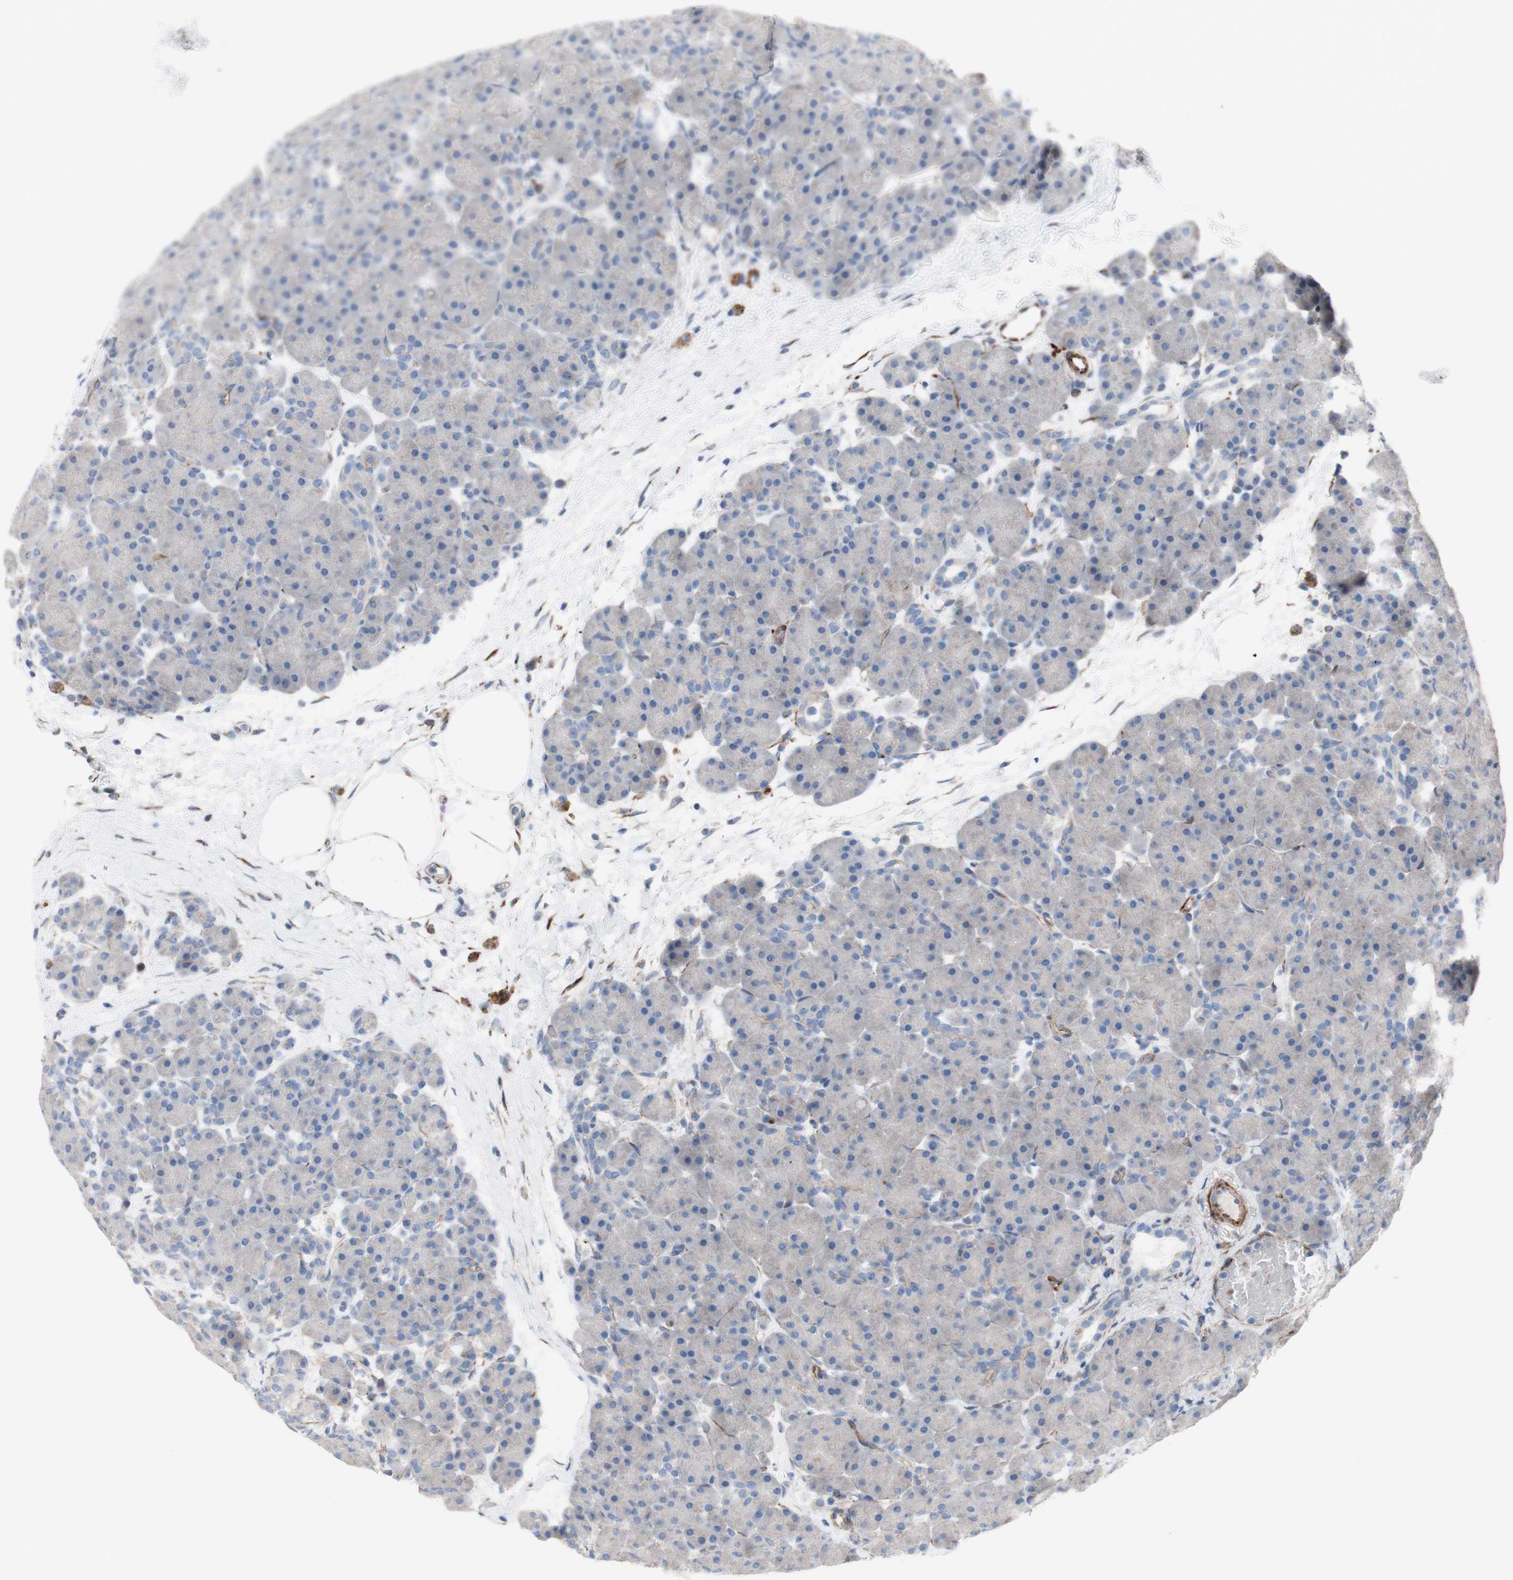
{"staining": {"intensity": "negative", "quantity": "none", "location": "none"}, "tissue": "pancreas", "cell_type": "Exocrine glandular cells", "image_type": "normal", "snomed": [{"axis": "morphology", "description": "Normal tissue, NOS"}, {"axis": "topography", "description": "Pancreas"}], "caption": "This is an immunohistochemistry (IHC) photomicrograph of normal pancreas. There is no positivity in exocrine glandular cells.", "gene": "AGPAT5", "patient": {"sex": "male", "age": 66}}